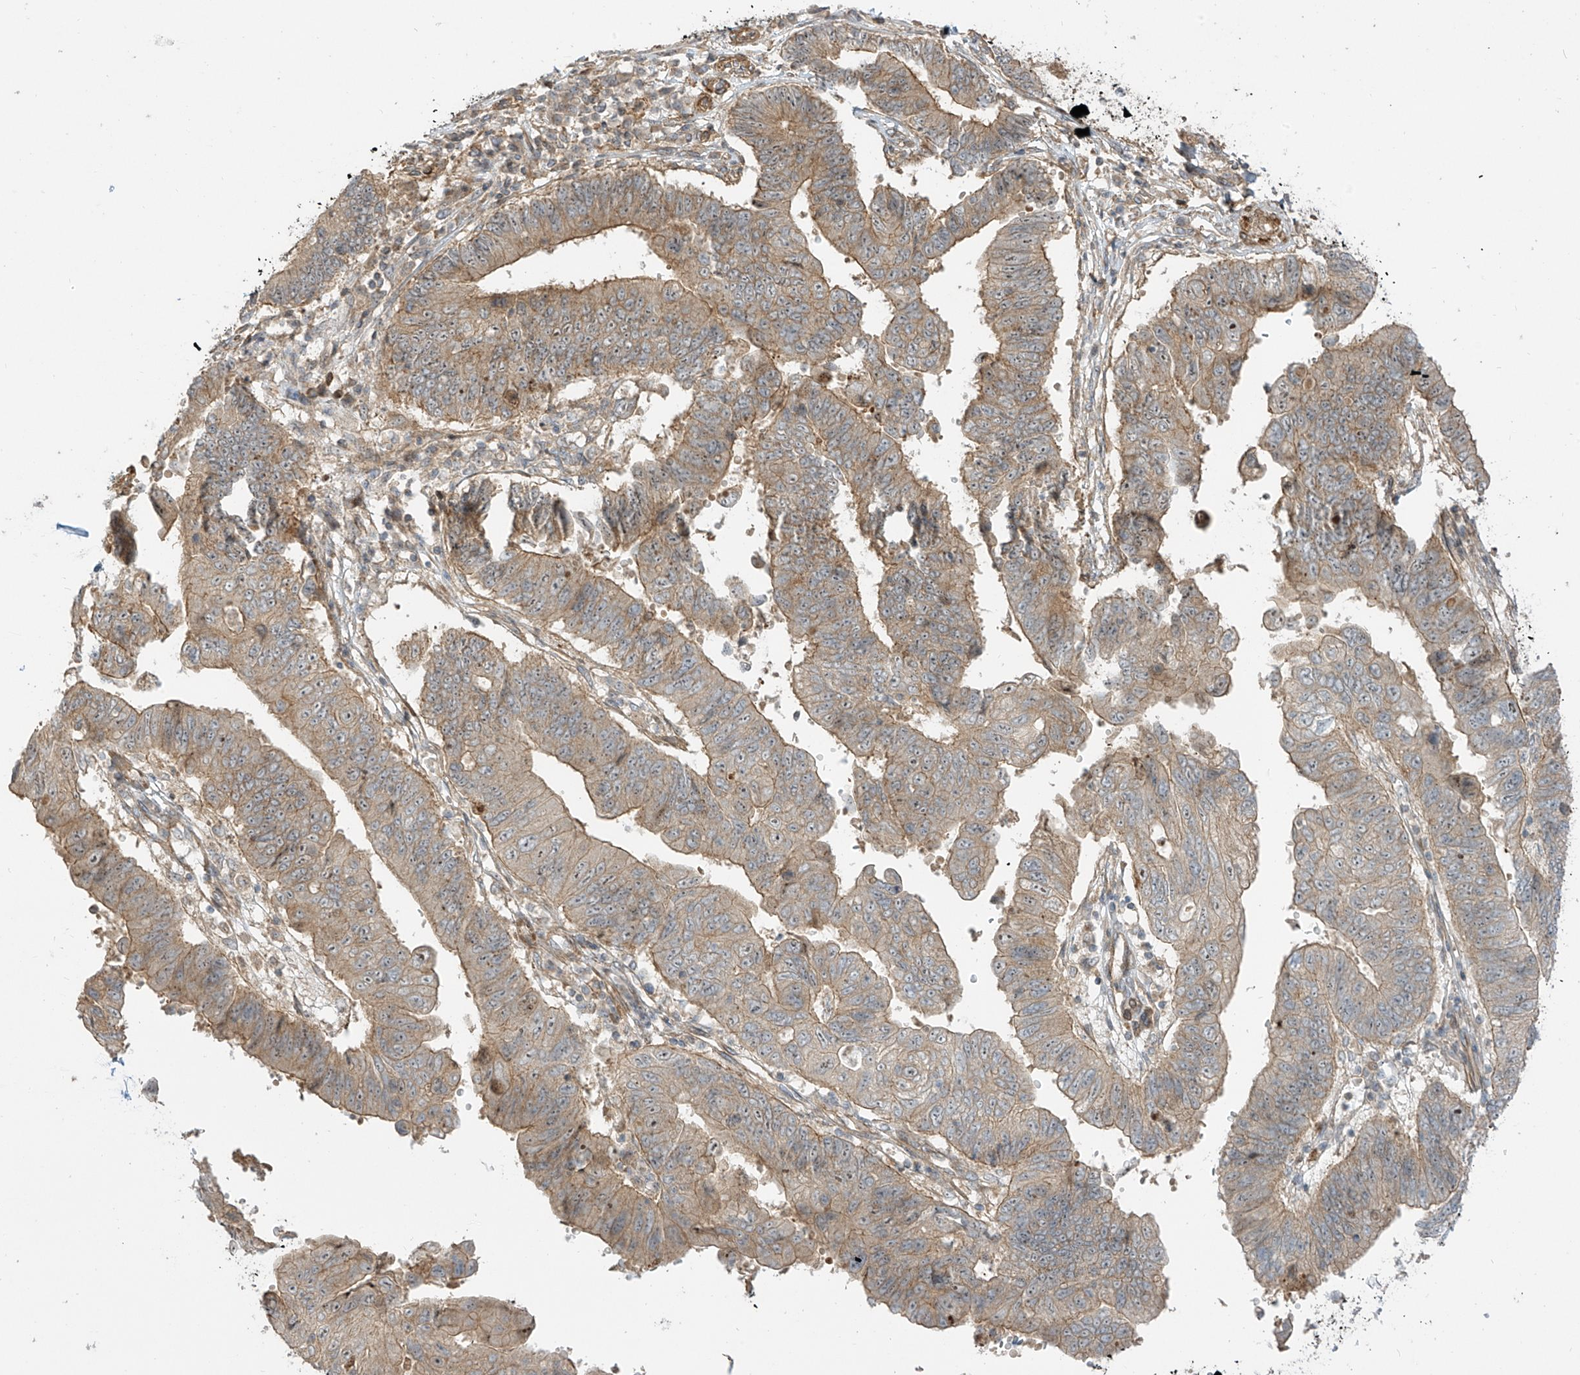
{"staining": {"intensity": "moderate", "quantity": "25%-75%", "location": "cytoplasmic/membranous"}, "tissue": "stomach cancer", "cell_type": "Tumor cells", "image_type": "cancer", "snomed": [{"axis": "morphology", "description": "Adenocarcinoma, NOS"}, {"axis": "topography", "description": "Stomach"}], "caption": "An immunohistochemistry (IHC) micrograph of neoplastic tissue is shown. Protein staining in brown shows moderate cytoplasmic/membranous positivity in adenocarcinoma (stomach) within tumor cells.", "gene": "ENTR1", "patient": {"sex": "male", "age": 59}}